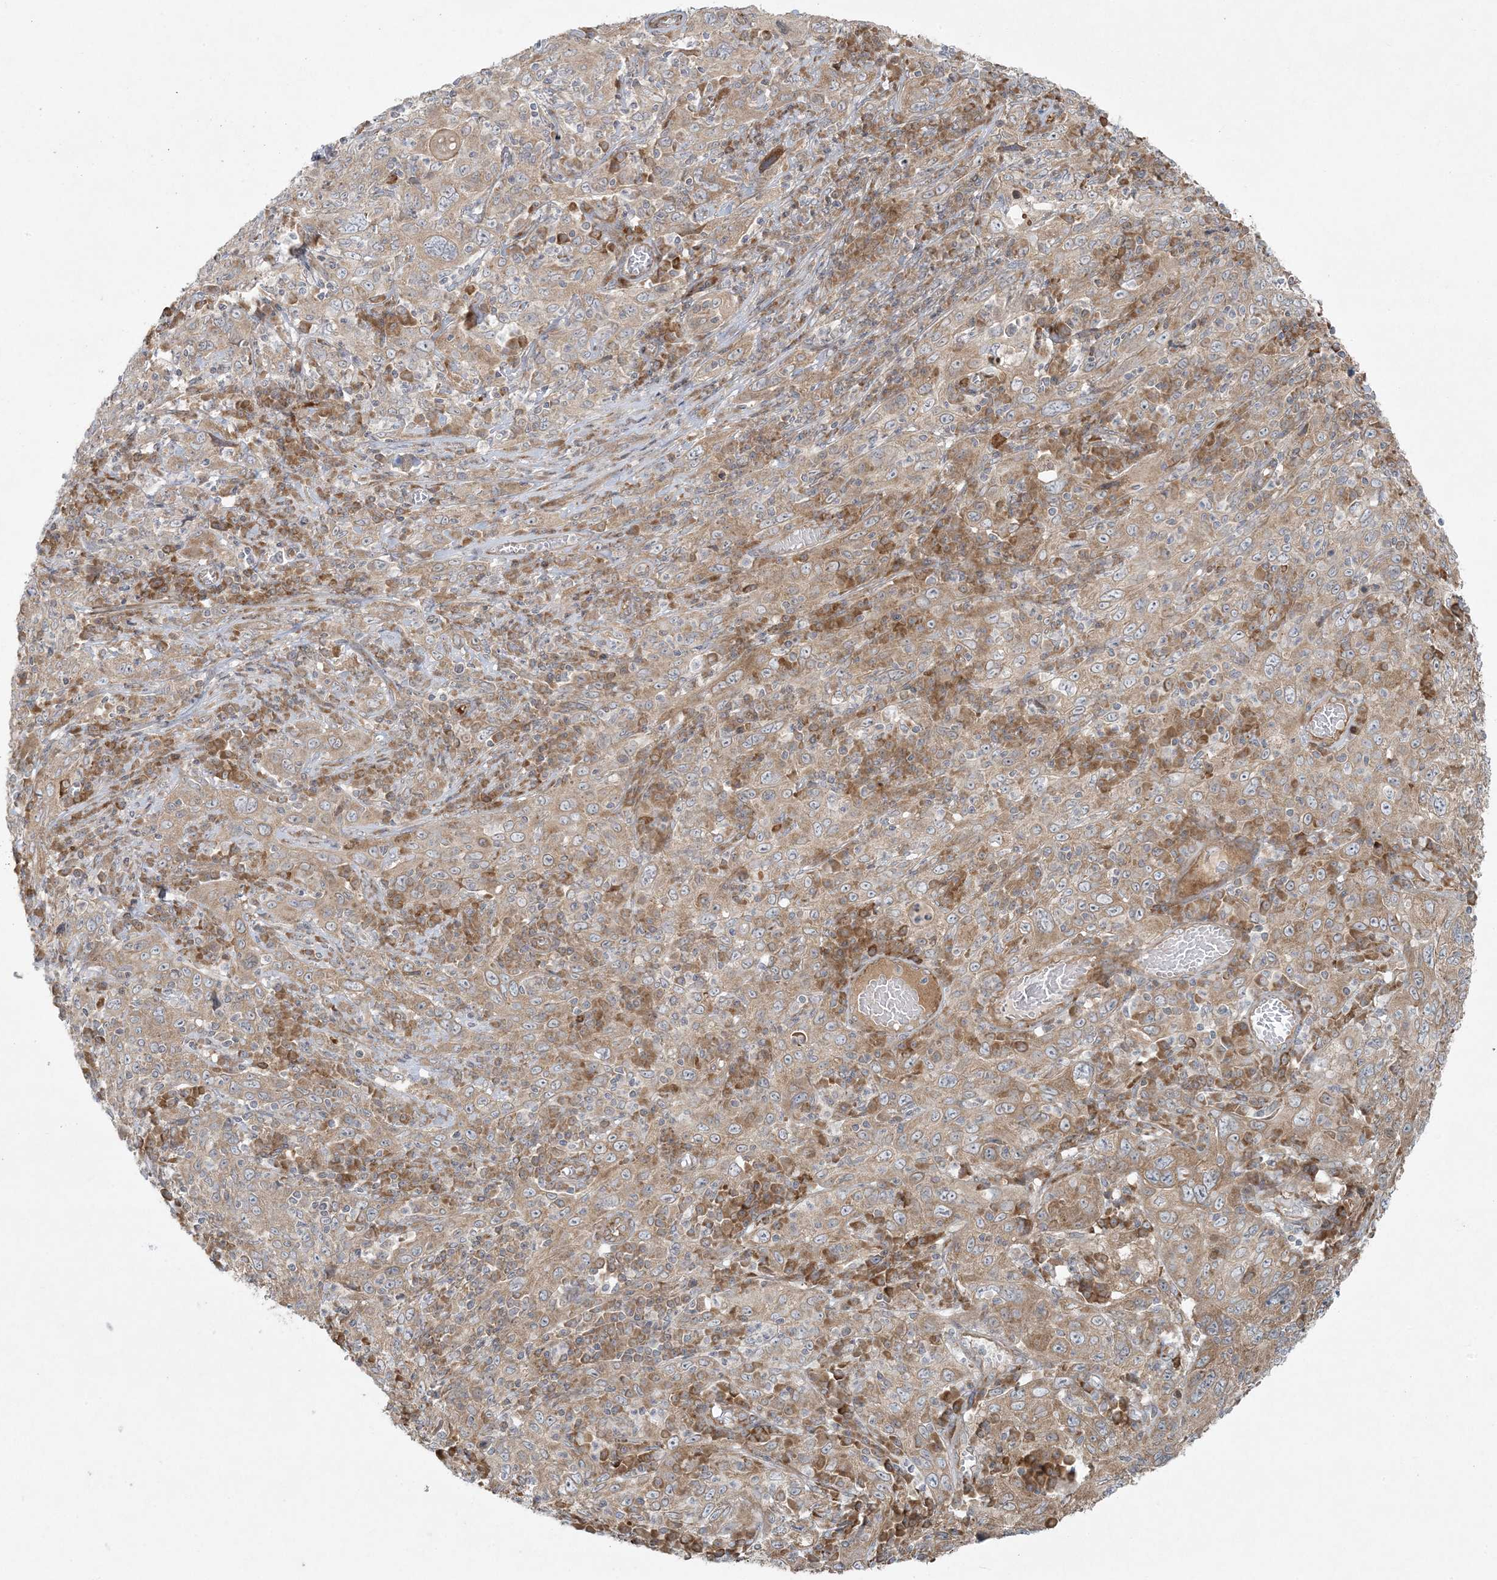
{"staining": {"intensity": "weak", "quantity": ">75%", "location": "cytoplasmic/membranous"}, "tissue": "cervical cancer", "cell_type": "Tumor cells", "image_type": "cancer", "snomed": [{"axis": "morphology", "description": "Squamous cell carcinoma, NOS"}, {"axis": "topography", "description": "Cervix"}], "caption": "The histopathology image exhibits immunohistochemical staining of cervical cancer (squamous cell carcinoma). There is weak cytoplasmic/membranous positivity is seen in about >75% of tumor cells. (DAB = brown stain, brightfield microscopy at high magnification).", "gene": "ZNF263", "patient": {"sex": "female", "age": 46}}